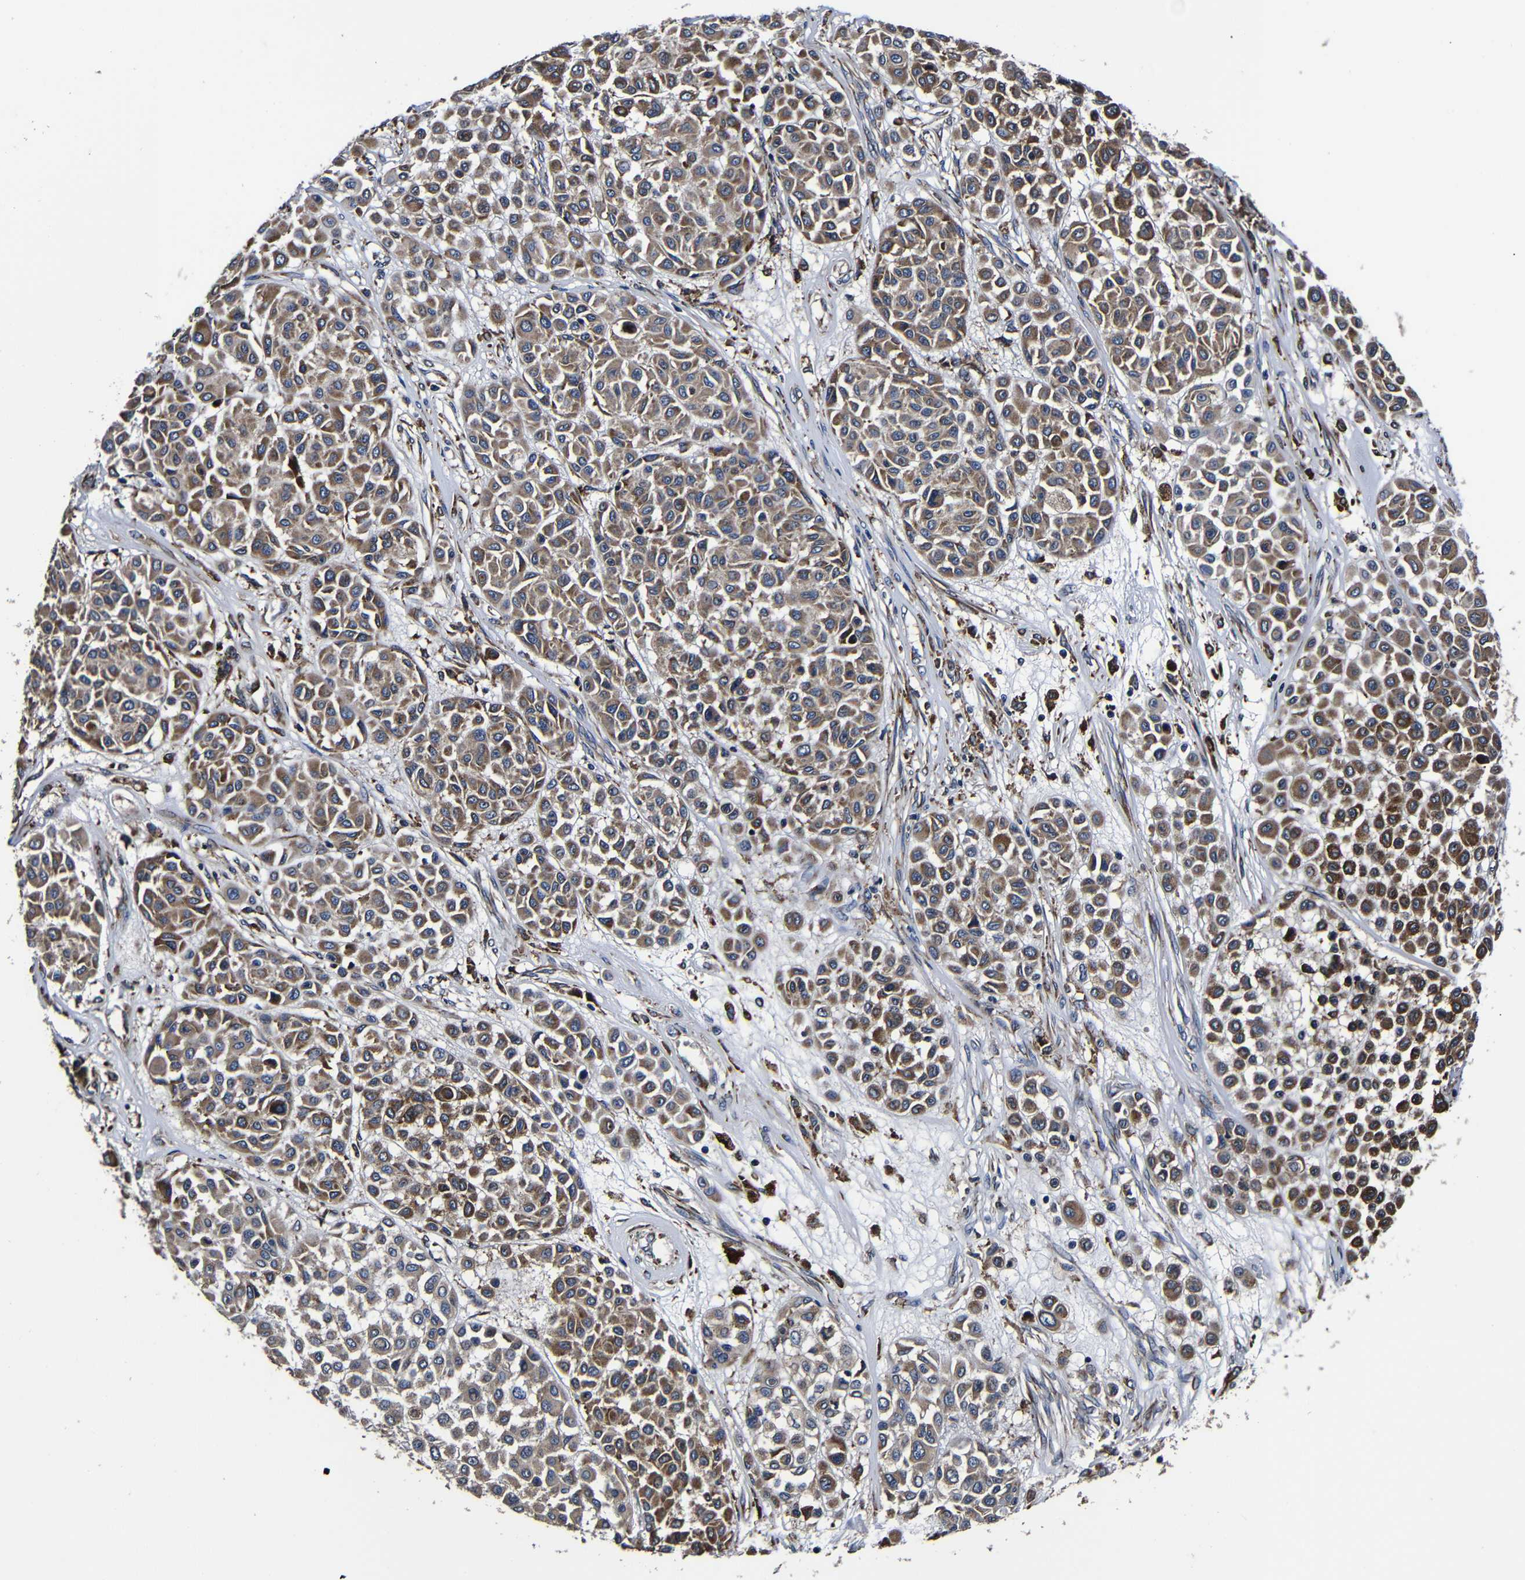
{"staining": {"intensity": "moderate", "quantity": ">75%", "location": "cytoplasmic/membranous"}, "tissue": "melanoma", "cell_type": "Tumor cells", "image_type": "cancer", "snomed": [{"axis": "morphology", "description": "Malignant melanoma, Metastatic site"}, {"axis": "topography", "description": "Soft tissue"}], "caption": "Protein expression by immunohistochemistry (IHC) shows moderate cytoplasmic/membranous staining in approximately >75% of tumor cells in malignant melanoma (metastatic site). The protein is shown in brown color, while the nuclei are stained blue.", "gene": "SCN9A", "patient": {"sex": "male", "age": 41}}